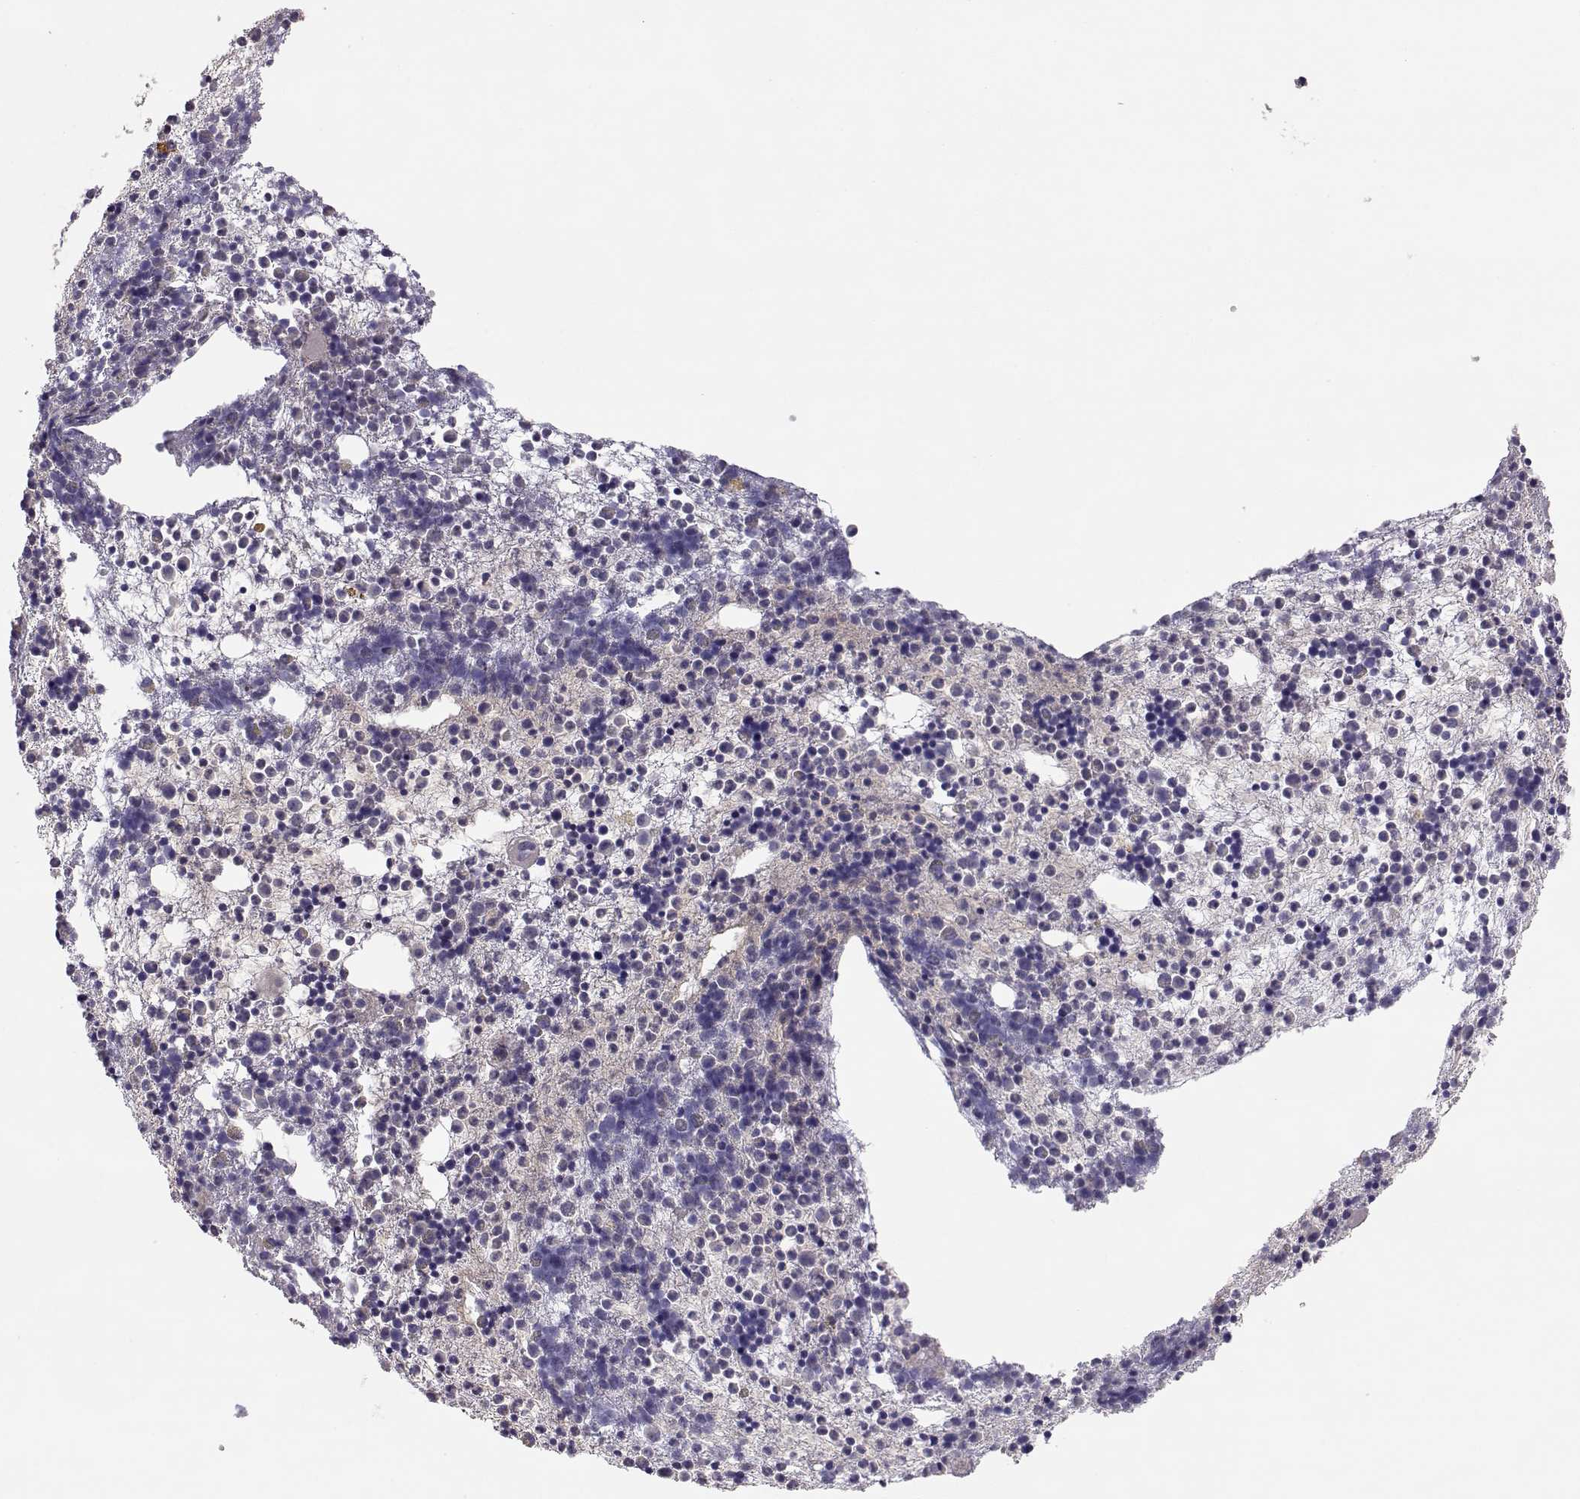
{"staining": {"intensity": "negative", "quantity": "none", "location": "none"}, "tissue": "bone marrow", "cell_type": "Hematopoietic cells", "image_type": "normal", "snomed": [{"axis": "morphology", "description": "Normal tissue, NOS"}, {"axis": "topography", "description": "Bone marrow"}], "caption": "This is a photomicrograph of immunohistochemistry staining of unremarkable bone marrow, which shows no positivity in hematopoietic cells. (Brightfield microscopy of DAB immunohistochemistry at high magnification).", "gene": "NCAM2", "patient": {"sex": "male", "age": 54}}